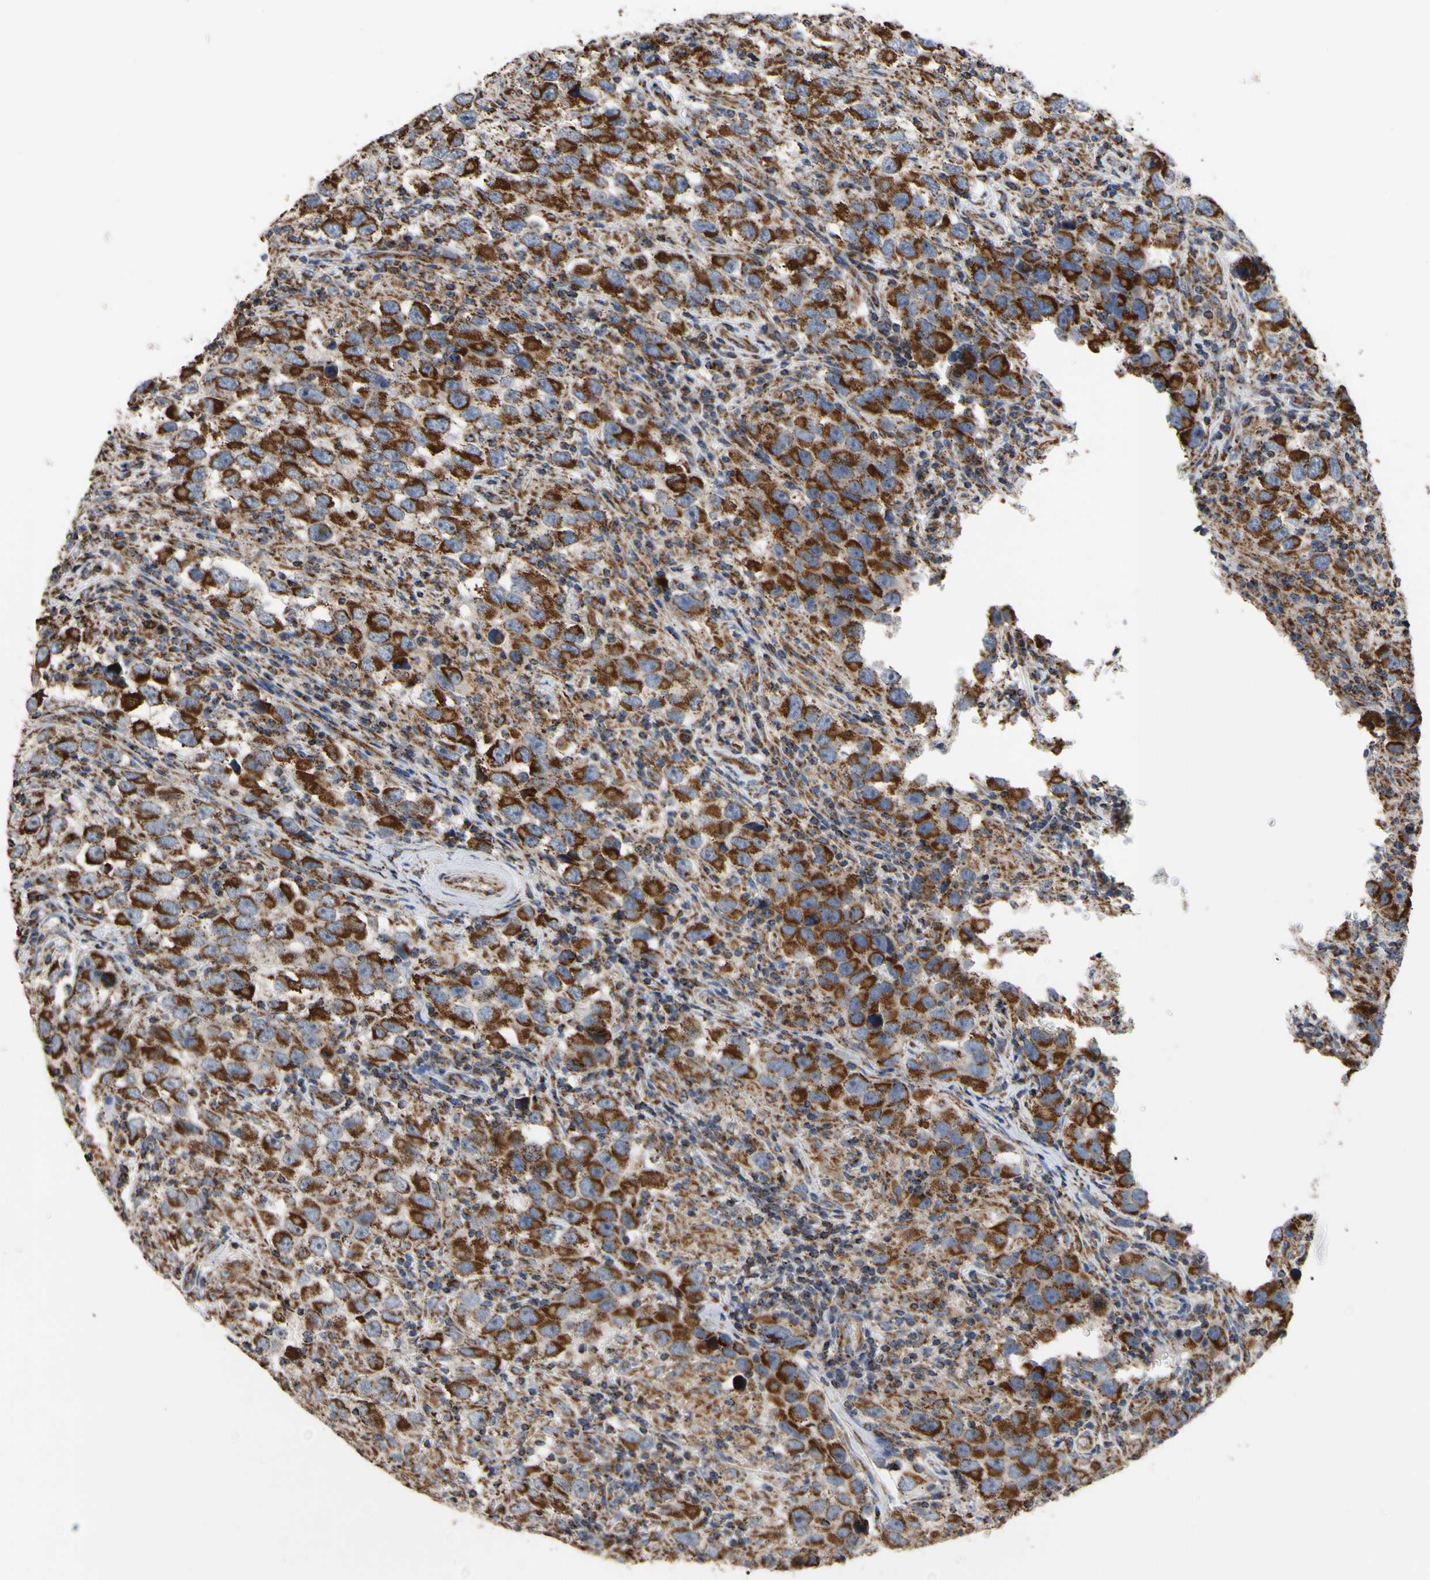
{"staining": {"intensity": "strong", "quantity": ">75%", "location": "cytoplasmic/membranous"}, "tissue": "testis cancer", "cell_type": "Tumor cells", "image_type": "cancer", "snomed": [{"axis": "morphology", "description": "Carcinoma, Embryonal, NOS"}, {"axis": "topography", "description": "Testis"}], "caption": "The image displays immunohistochemical staining of testis cancer (embryonal carcinoma). There is strong cytoplasmic/membranous staining is identified in about >75% of tumor cells.", "gene": "FAM110B", "patient": {"sex": "male", "age": 21}}